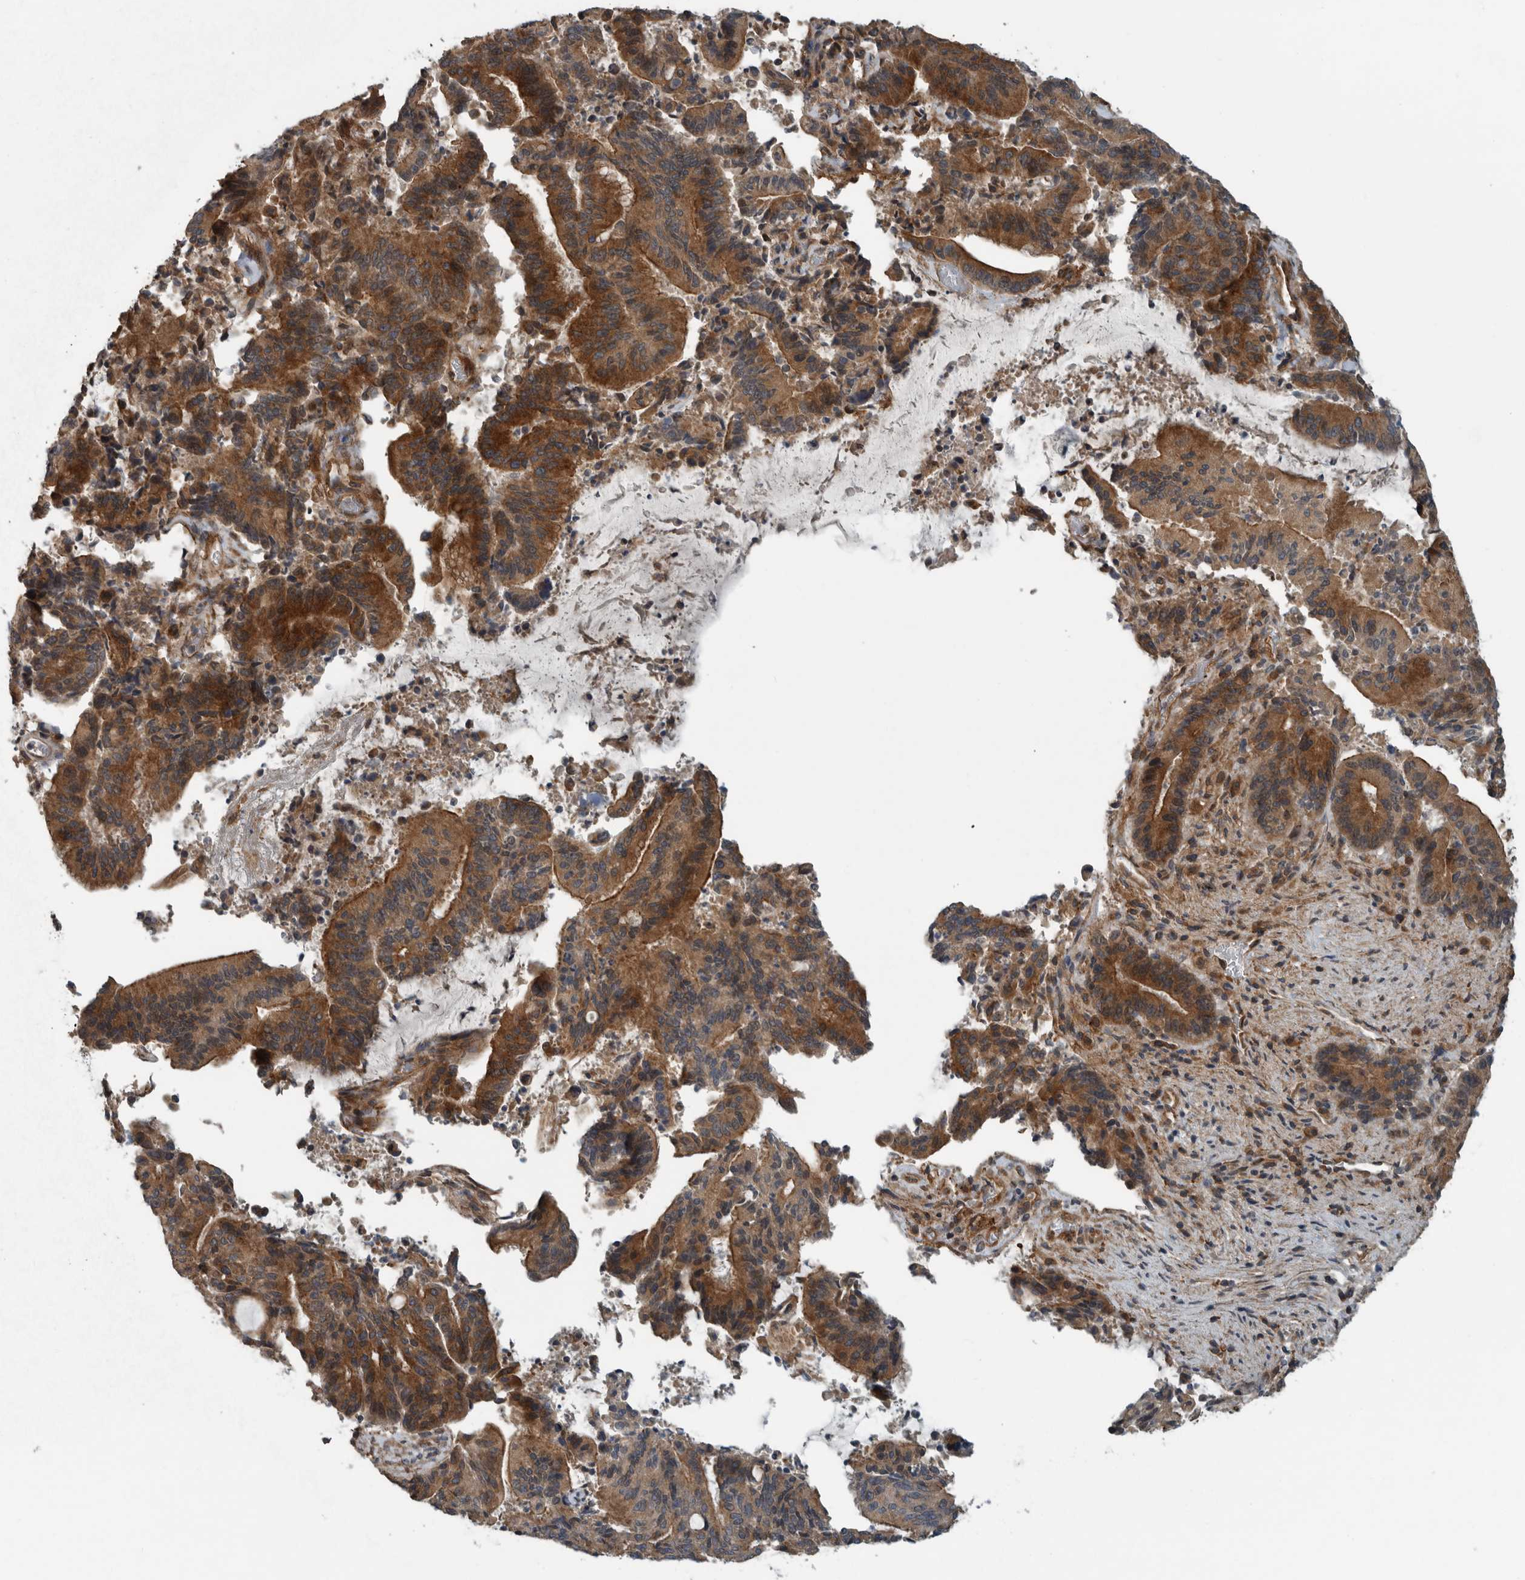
{"staining": {"intensity": "strong", "quantity": ">75%", "location": "cytoplasmic/membranous"}, "tissue": "liver cancer", "cell_type": "Tumor cells", "image_type": "cancer", "snomed": [{"axis": "morphology", "description": "Normal tissue, NOS"}, {"axis": "morphology", "description": "Cholangiocarcinoma"}, {"axis": "topography", "description": "Liver"}, {"axis": "topography", "description": "Peripheral nerve tissue"}], "caption": "Immunohistochemical staining of cholangiocarcinoma (liver) reveals high levels of strong cytoplasmic/membranous expression in approximately >75% of tumor cells. The staining was performed using DAB to visualize the protein expression in brown, while the nuclei were stained in blue with hematoxylin (Magnification: 20x).", "gene": "AMFR", "patient": {"sex": "female", "age": 73}}